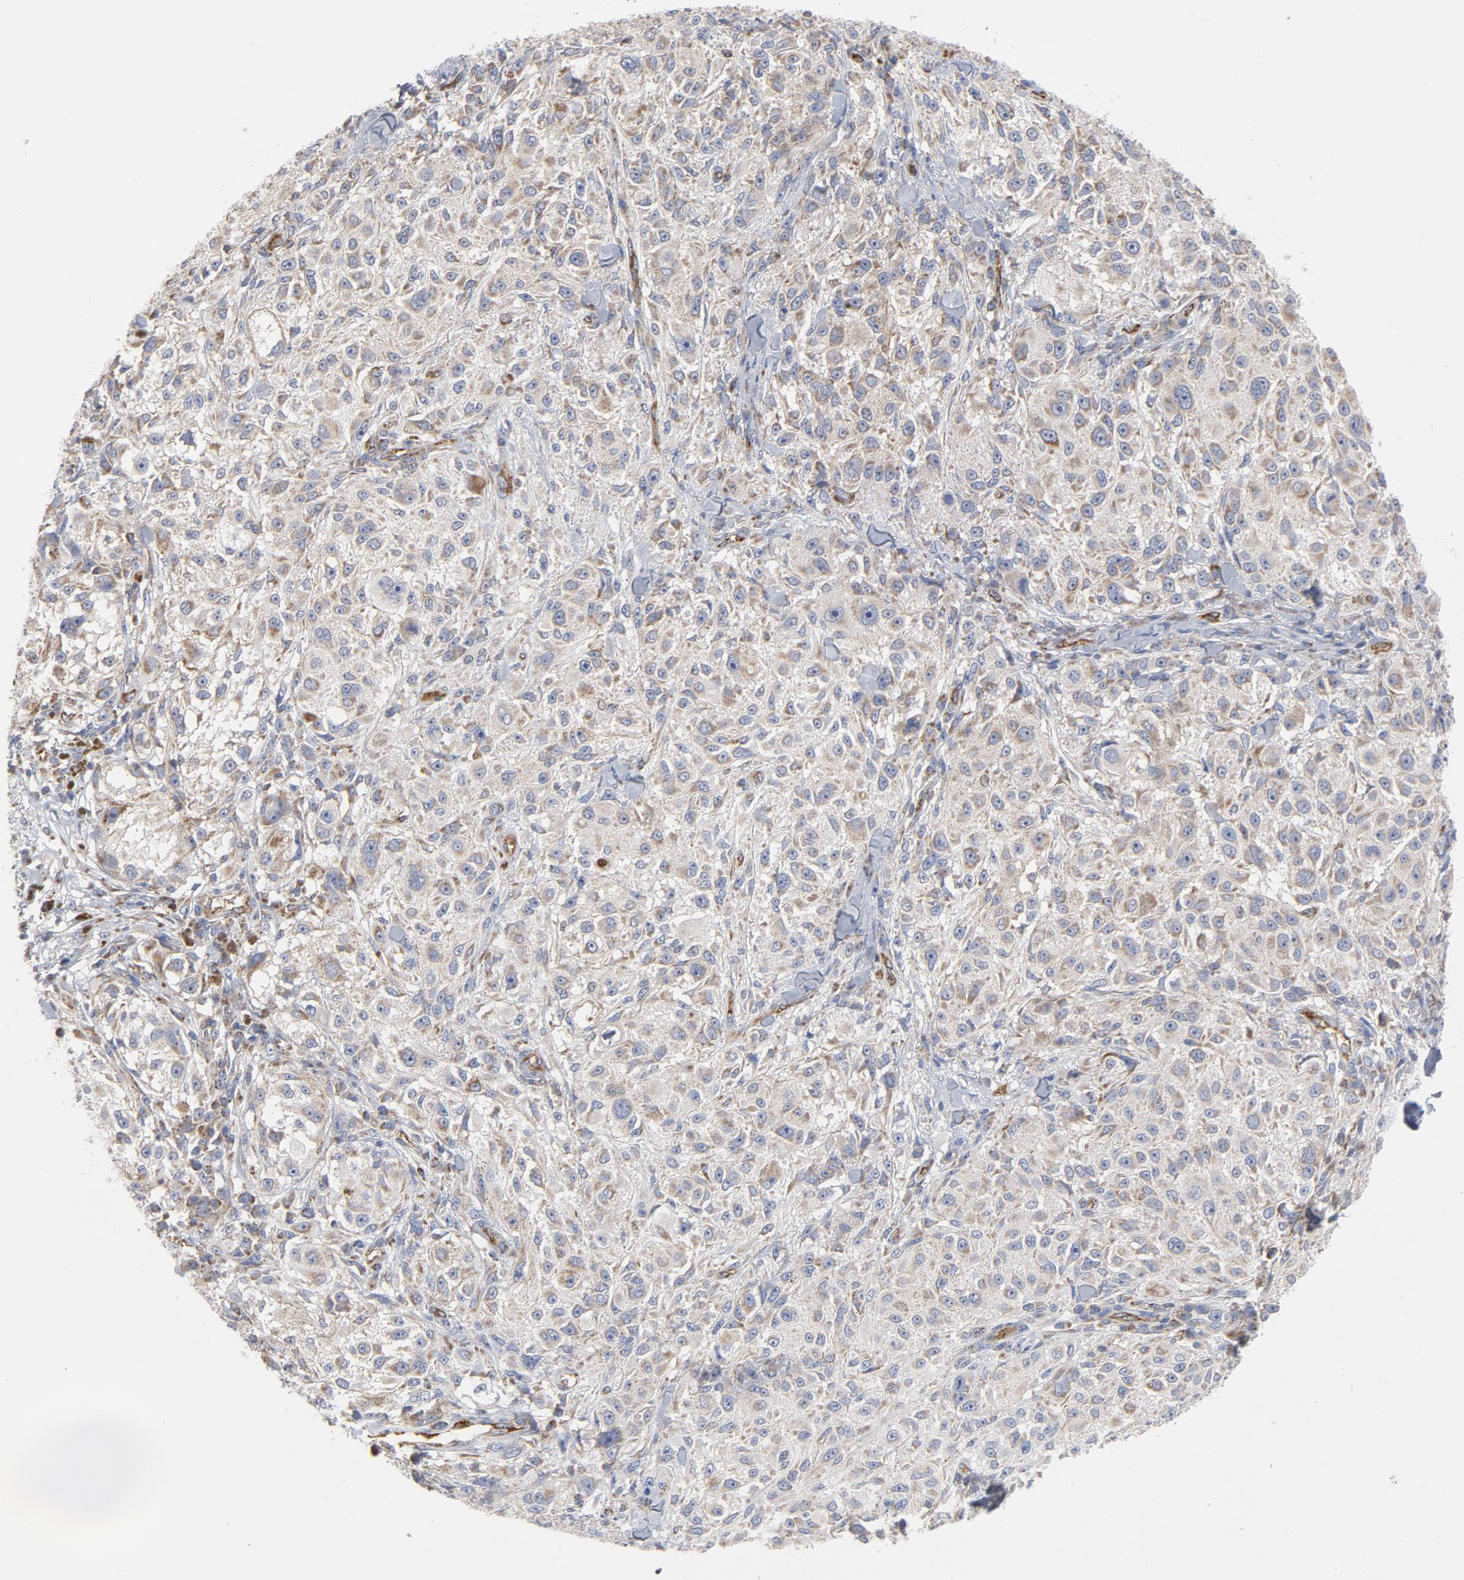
{"staining": {"intensity": "weak", "quantity": ">75%", "location": "cytoplasmic/membranous"}, "tissue": "melanoma", "cell_type": "Tumor cells", "image_type": "cancer", "snomed": [{"axis": "morphology", "description": "Necrosis, NOS"}, {"axis": "morphology", "description": "Malignant melanoma, NOS"}, {"axis": "topography", "description": "Skin"}], "caption": "DAB immunohistochemical staining of melanoma displays weak cytoplasmic/membranous protein positivity in approximately >75% of tumor cells. The staining was performed using DAB, with brown indicating positive protein expression. Nuclei are stained blue with hematoxylin.", "gene": "OXA1L", "patient": {"sex": "female", "age": 87}}